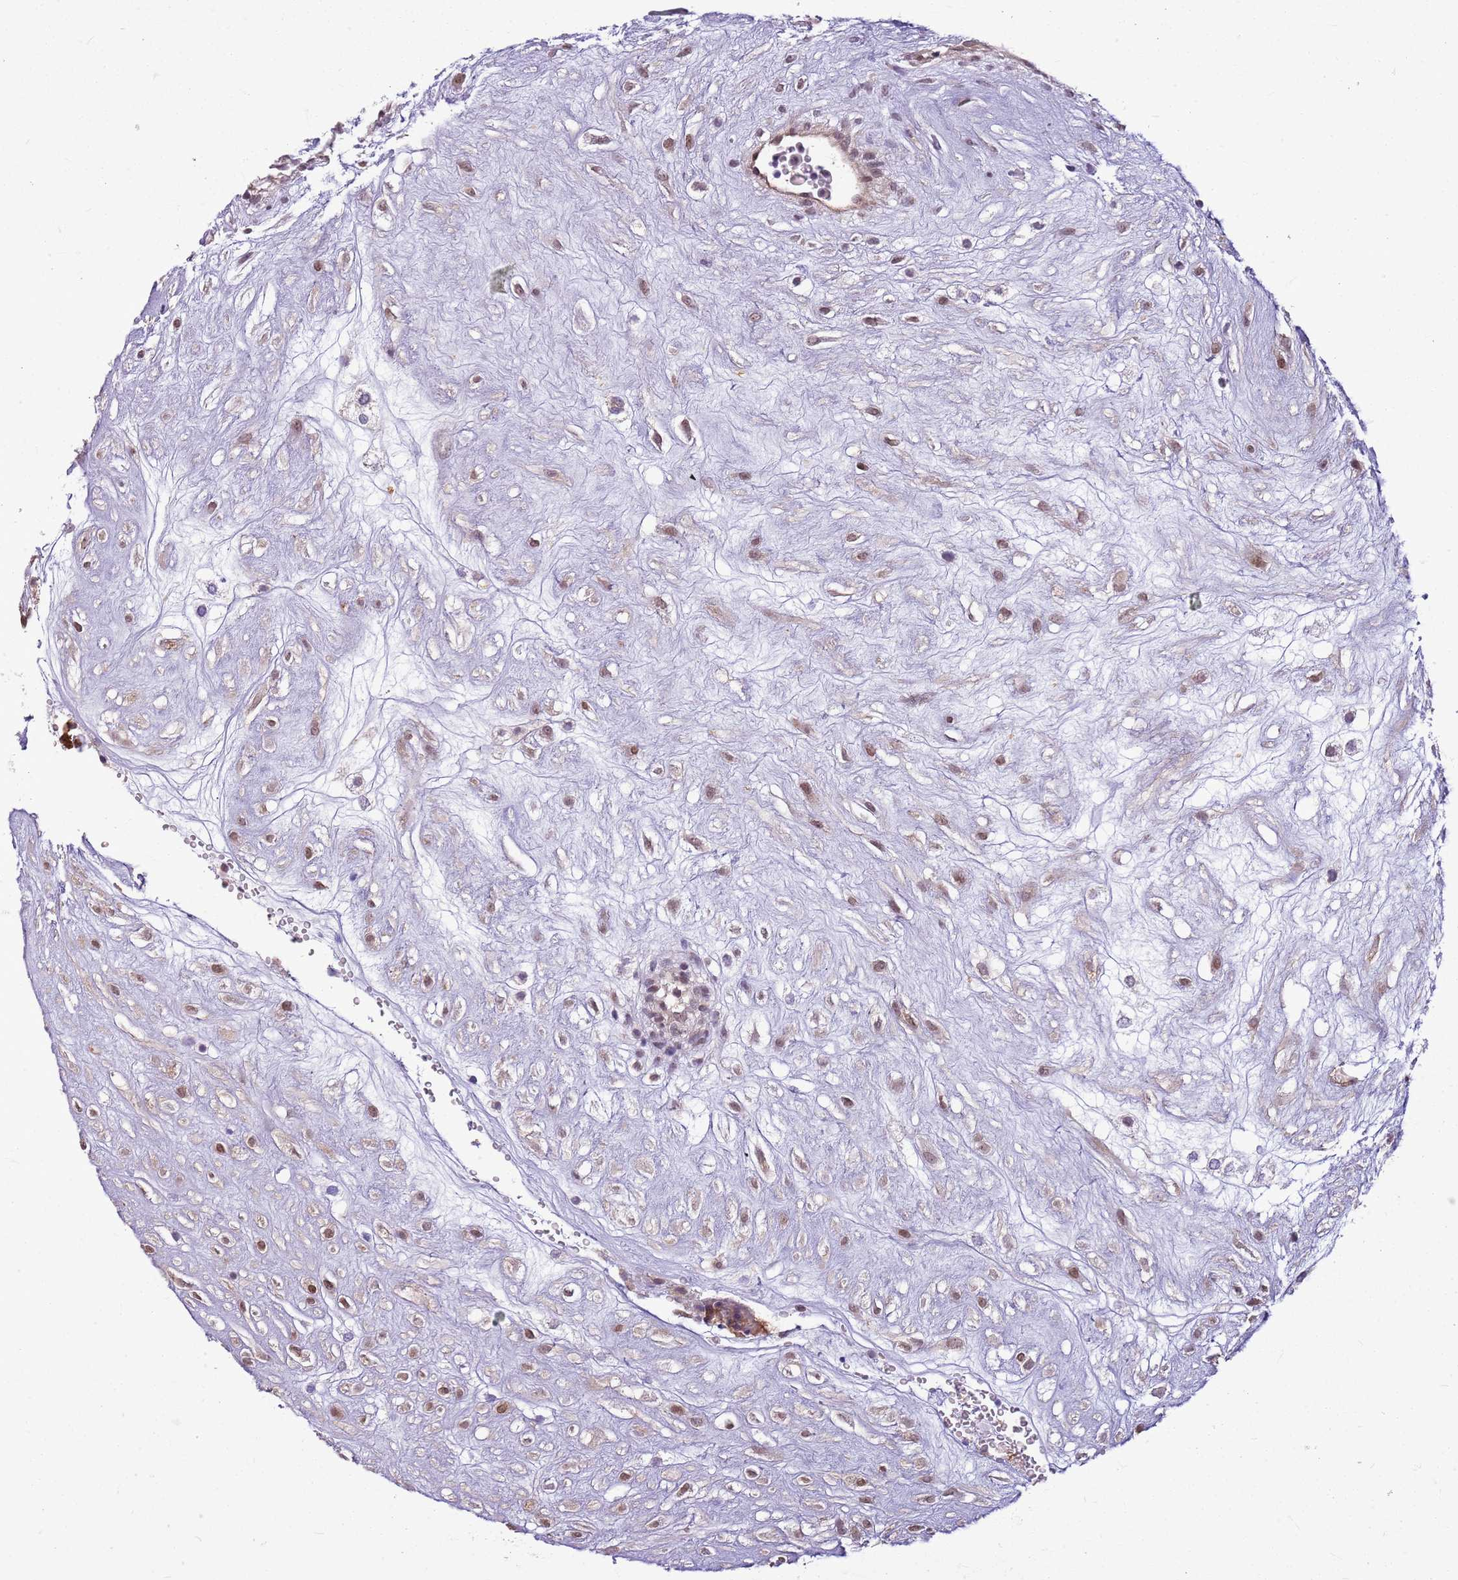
{"staining": {"intensity": "moderate", "quantity": ">75%", "location": "nuclear"}, "tissue": "placenta", "cell_type": "Decidual cells", "image_type": "normal", "snomed": [{"axis": "morphology", "description": "Normal tissue, NOS"}, {"axis": "topography", "description": "Placenta"}], "caption": "Decidual cells show medium levels of moderate nuclear staining in about >75% of cells in unremarkable placenta. The protein of interest is stained brown, and the nuclei are stained in blue (DAB IHC with brightfield microscopy, high magnification).", "gene": "DHX32", "patient": {"sex": "female", "age": 18}}